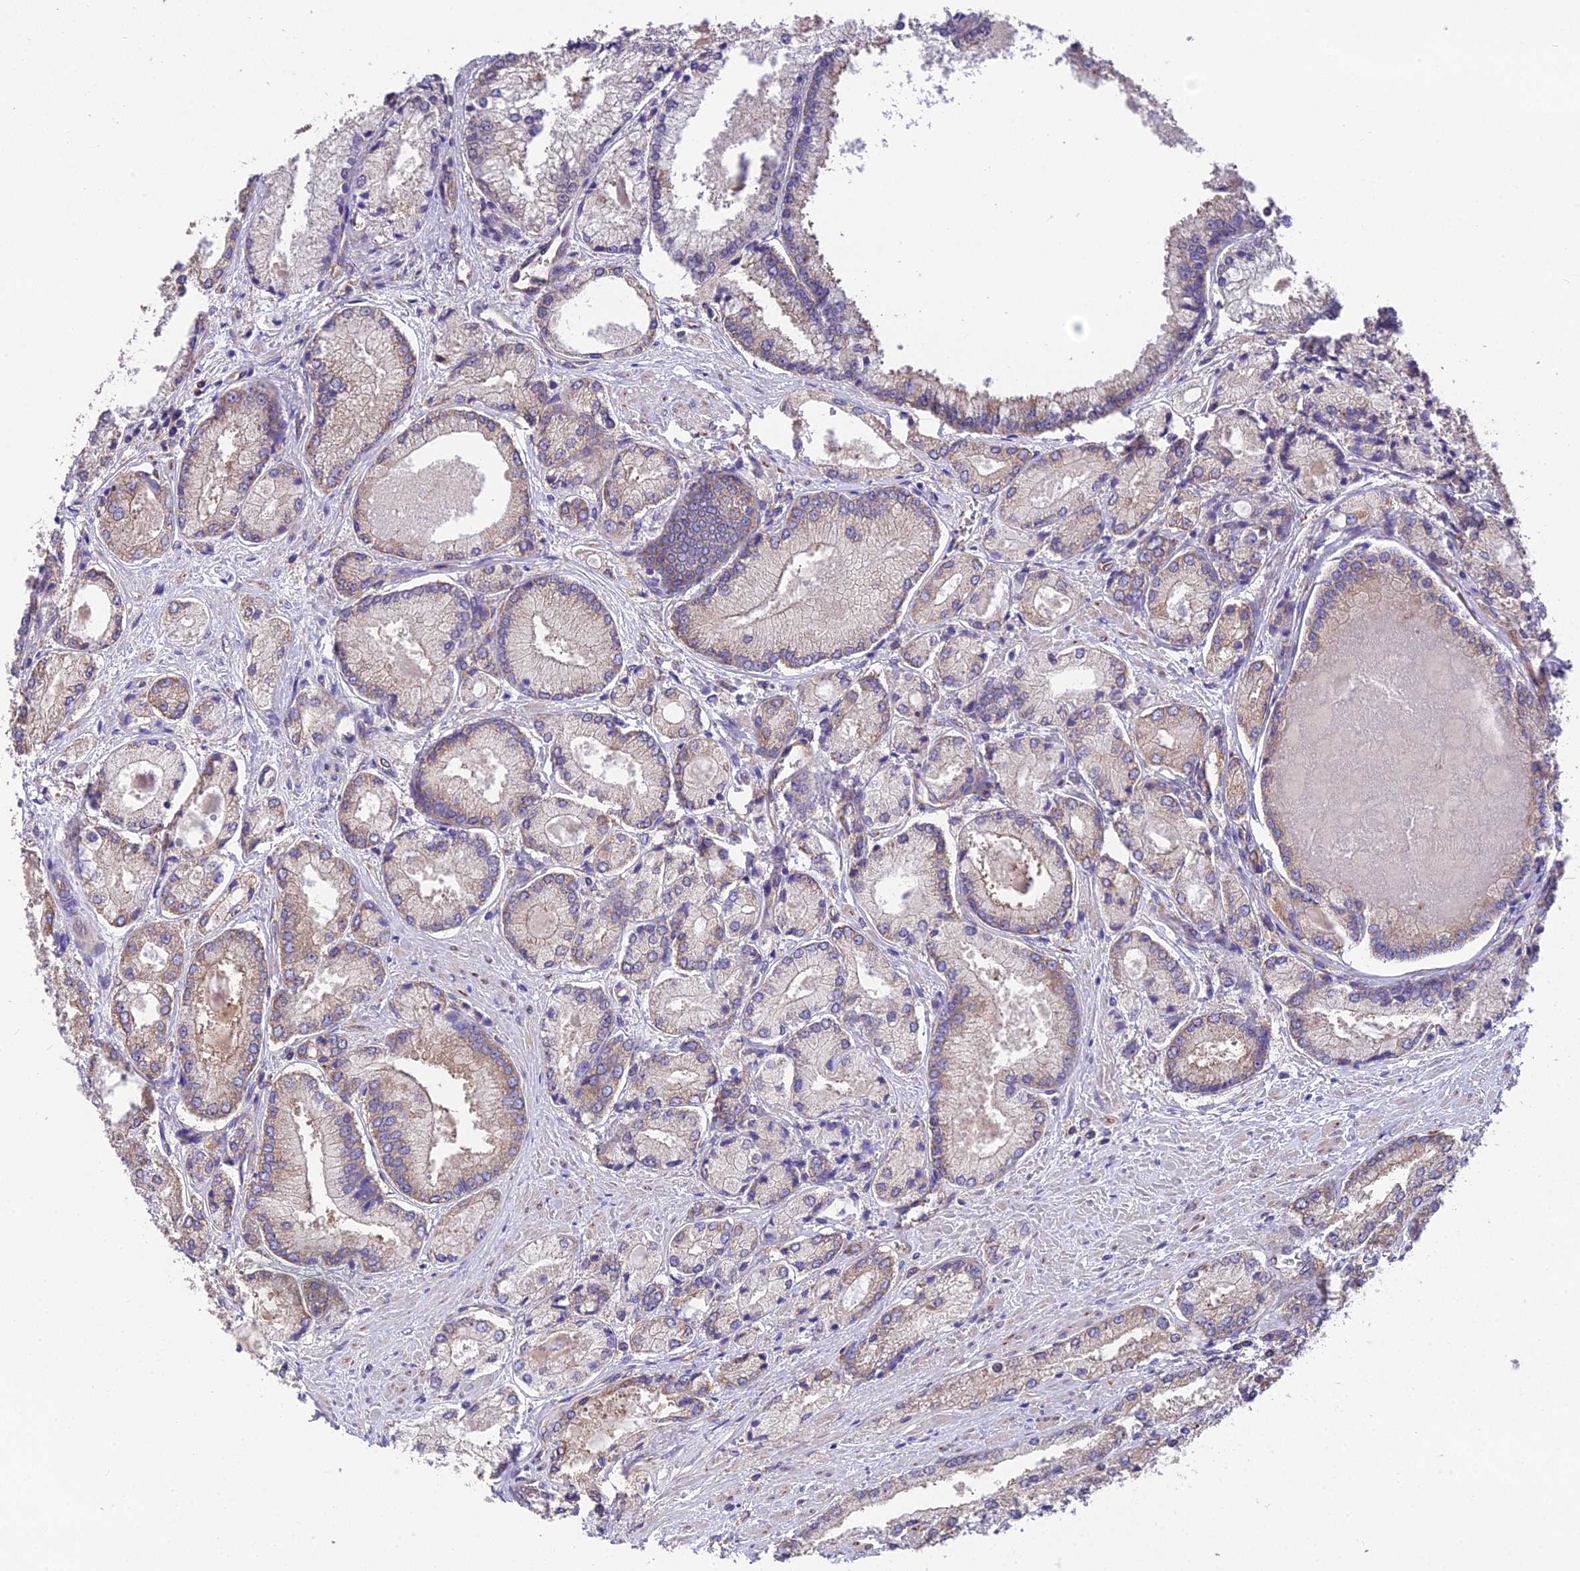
{"staining": {"intensity": "weak", "quantity": "25%-75%", "location": "cytoplasmic/membranous"}, "tissue": "prostate cancer", "cell_type": "Tumor cells", "image_type": "cancer", "snomed": [{"axis": "morphology", "description": "Adenocarcinoma, Low grade"}, {"axis": "topography", "description": "Prostate"}], "caption": "Prostate cancer (adenocarcinoma (low-grade)) stained with a protein marker reveals weak staining in tumor cells.", "gene": "BLOC1S4", "patient": {"sex": "male", "age": 74}}